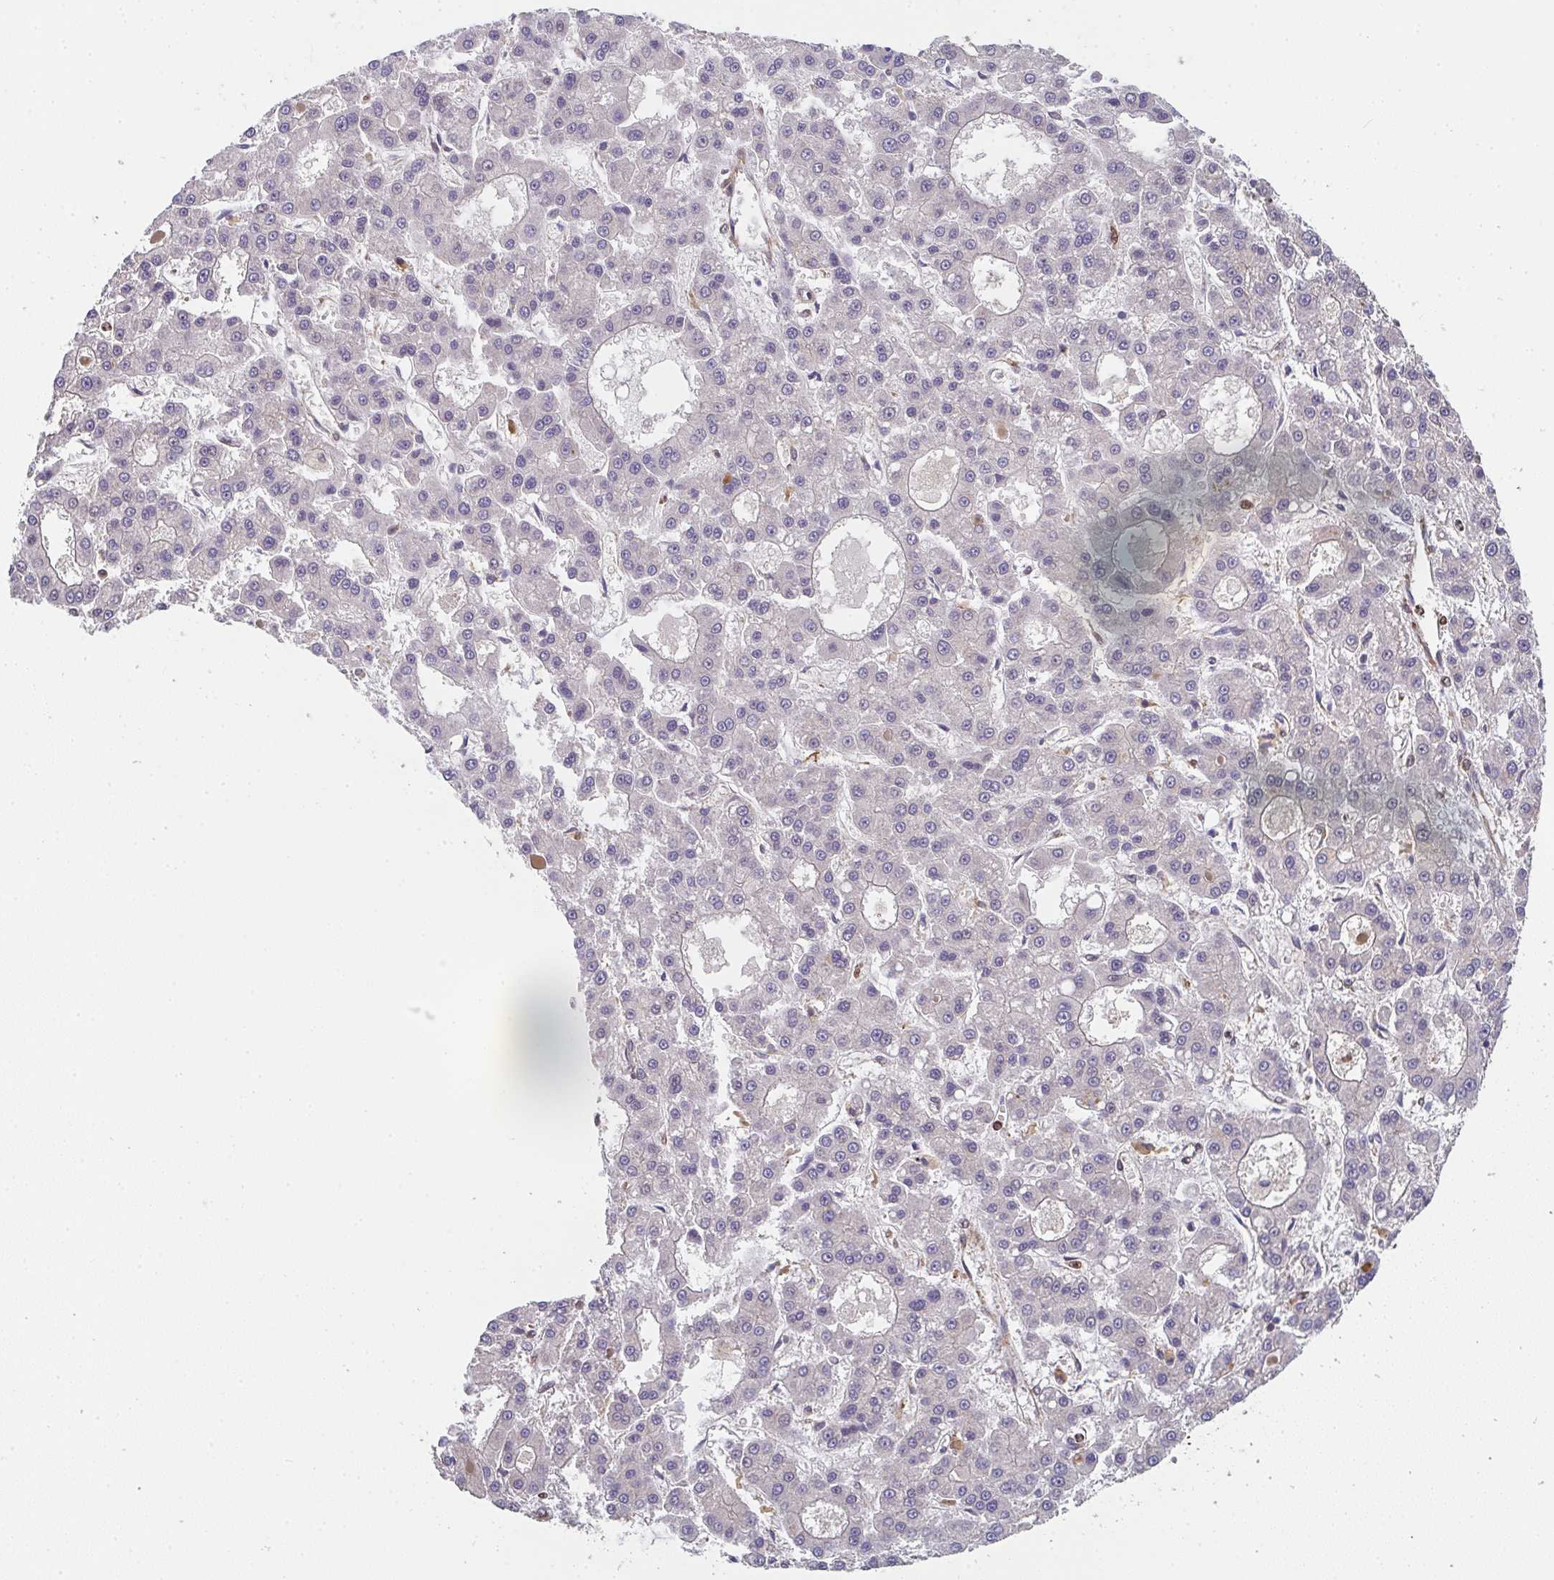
{"staining": {"intensity": "negative", "quantity": "none", "location": "none"}, "tissue": "liver cancer", "cell_type": "Tumor cells", "image_type": "cancer", "snomed": [{"axis": "morphology", "description": "Carcinoma, Hepatocellular, NOS"}, {"axis": "topography", "description": "Liver"}], "caption": "This is an immunohistochemistry (IHC) histopathology image of liver cancer. There is no positivity in tumor cells.", "gene": "SIMC1", "patient": {"sex": "male", "age": 70}}